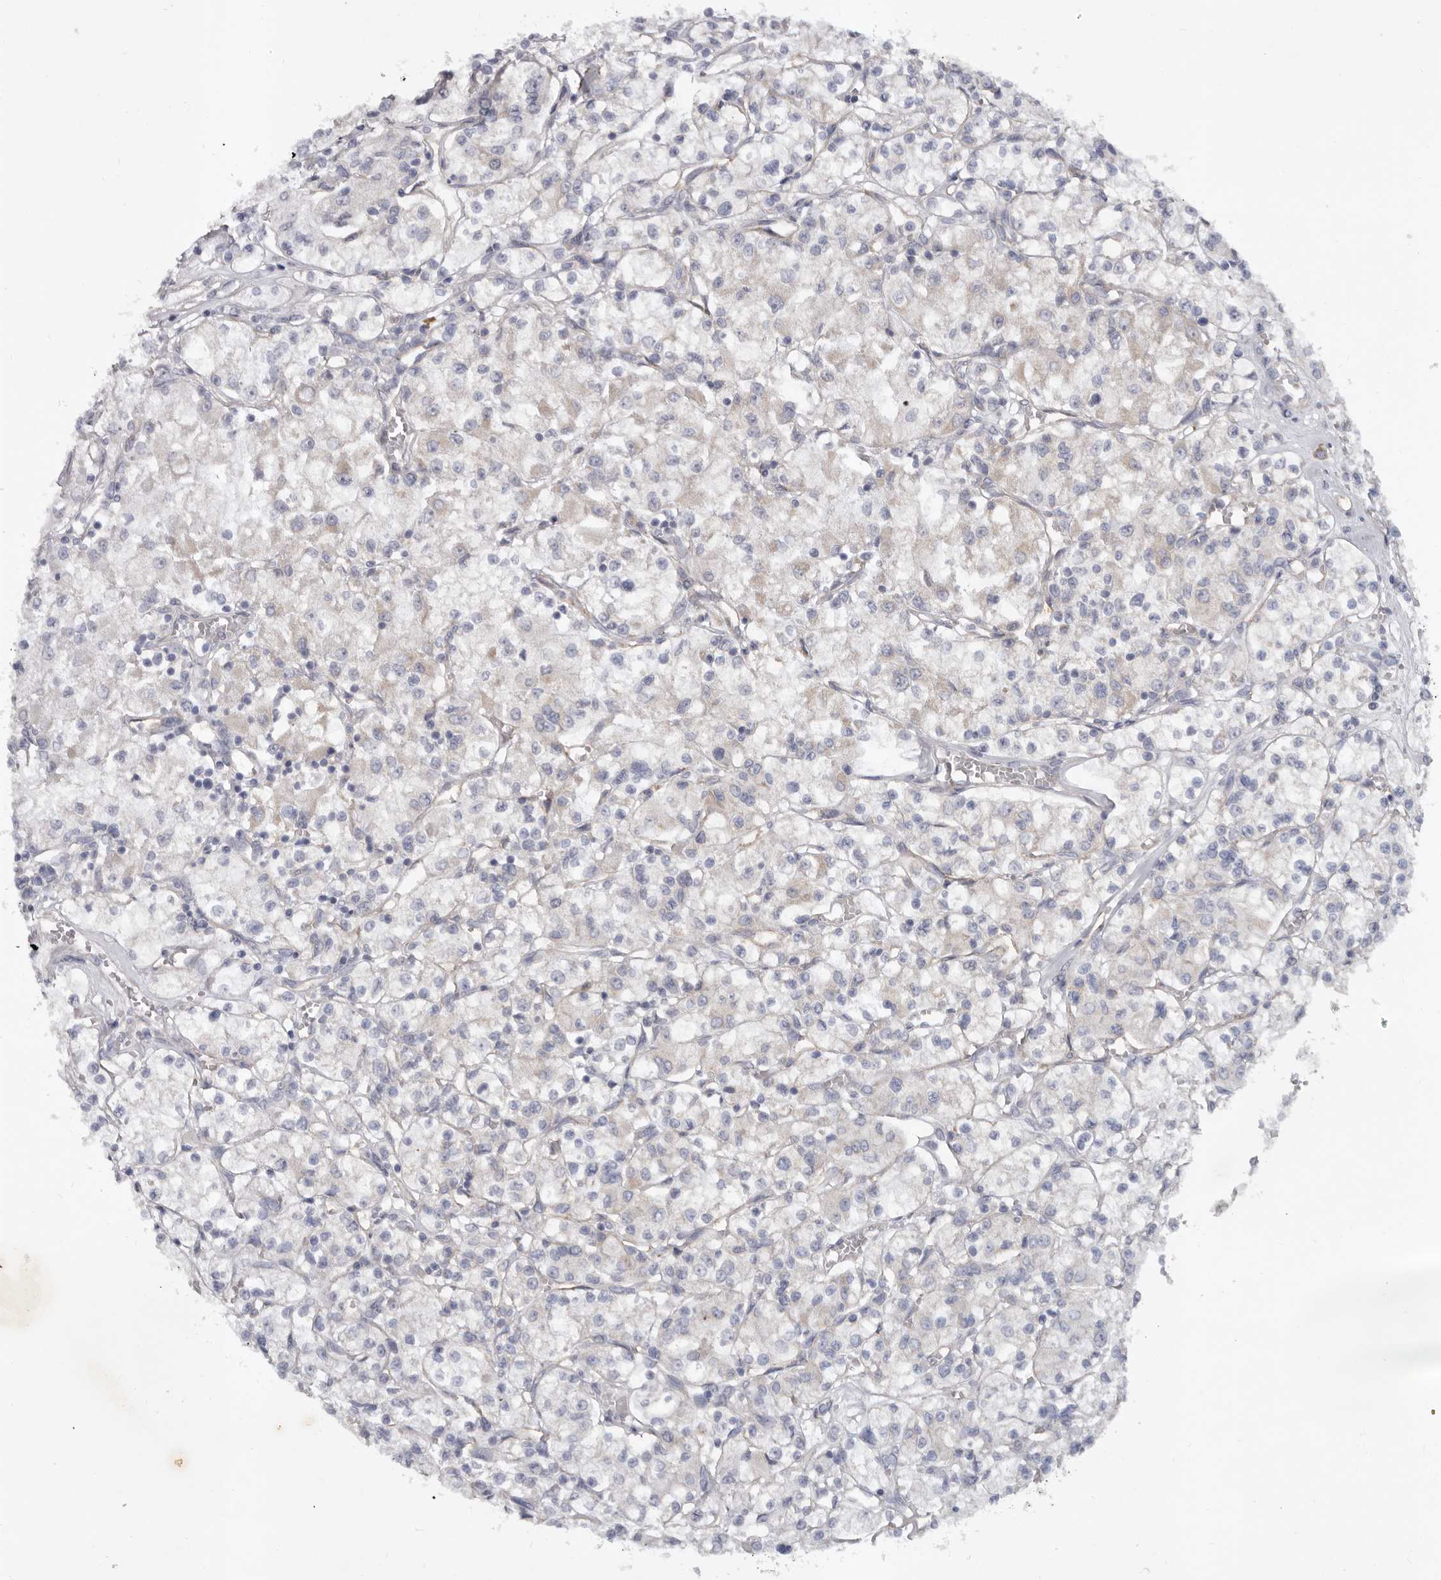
{"staining": {"intensity": "negative", "quantity": "none", "location": "none"}, "tissue": "renal cancer", "cell_type": "Tumor cells", "image_type": "cancer", "snomed": [{"axis": "morphology", "description": "Adenocarcinoma, NOS"}, {"axis": "topography", "description": "Kidney"}], "caption": "High power microscopy photomicrograph of an immunohistochemistry (IHC) image of renal cancer (adenocarcinoma), revealing no significant staining in tumor cells.", "gene": "SPTA1", "patient": {"sex": "female", "age": 59}}